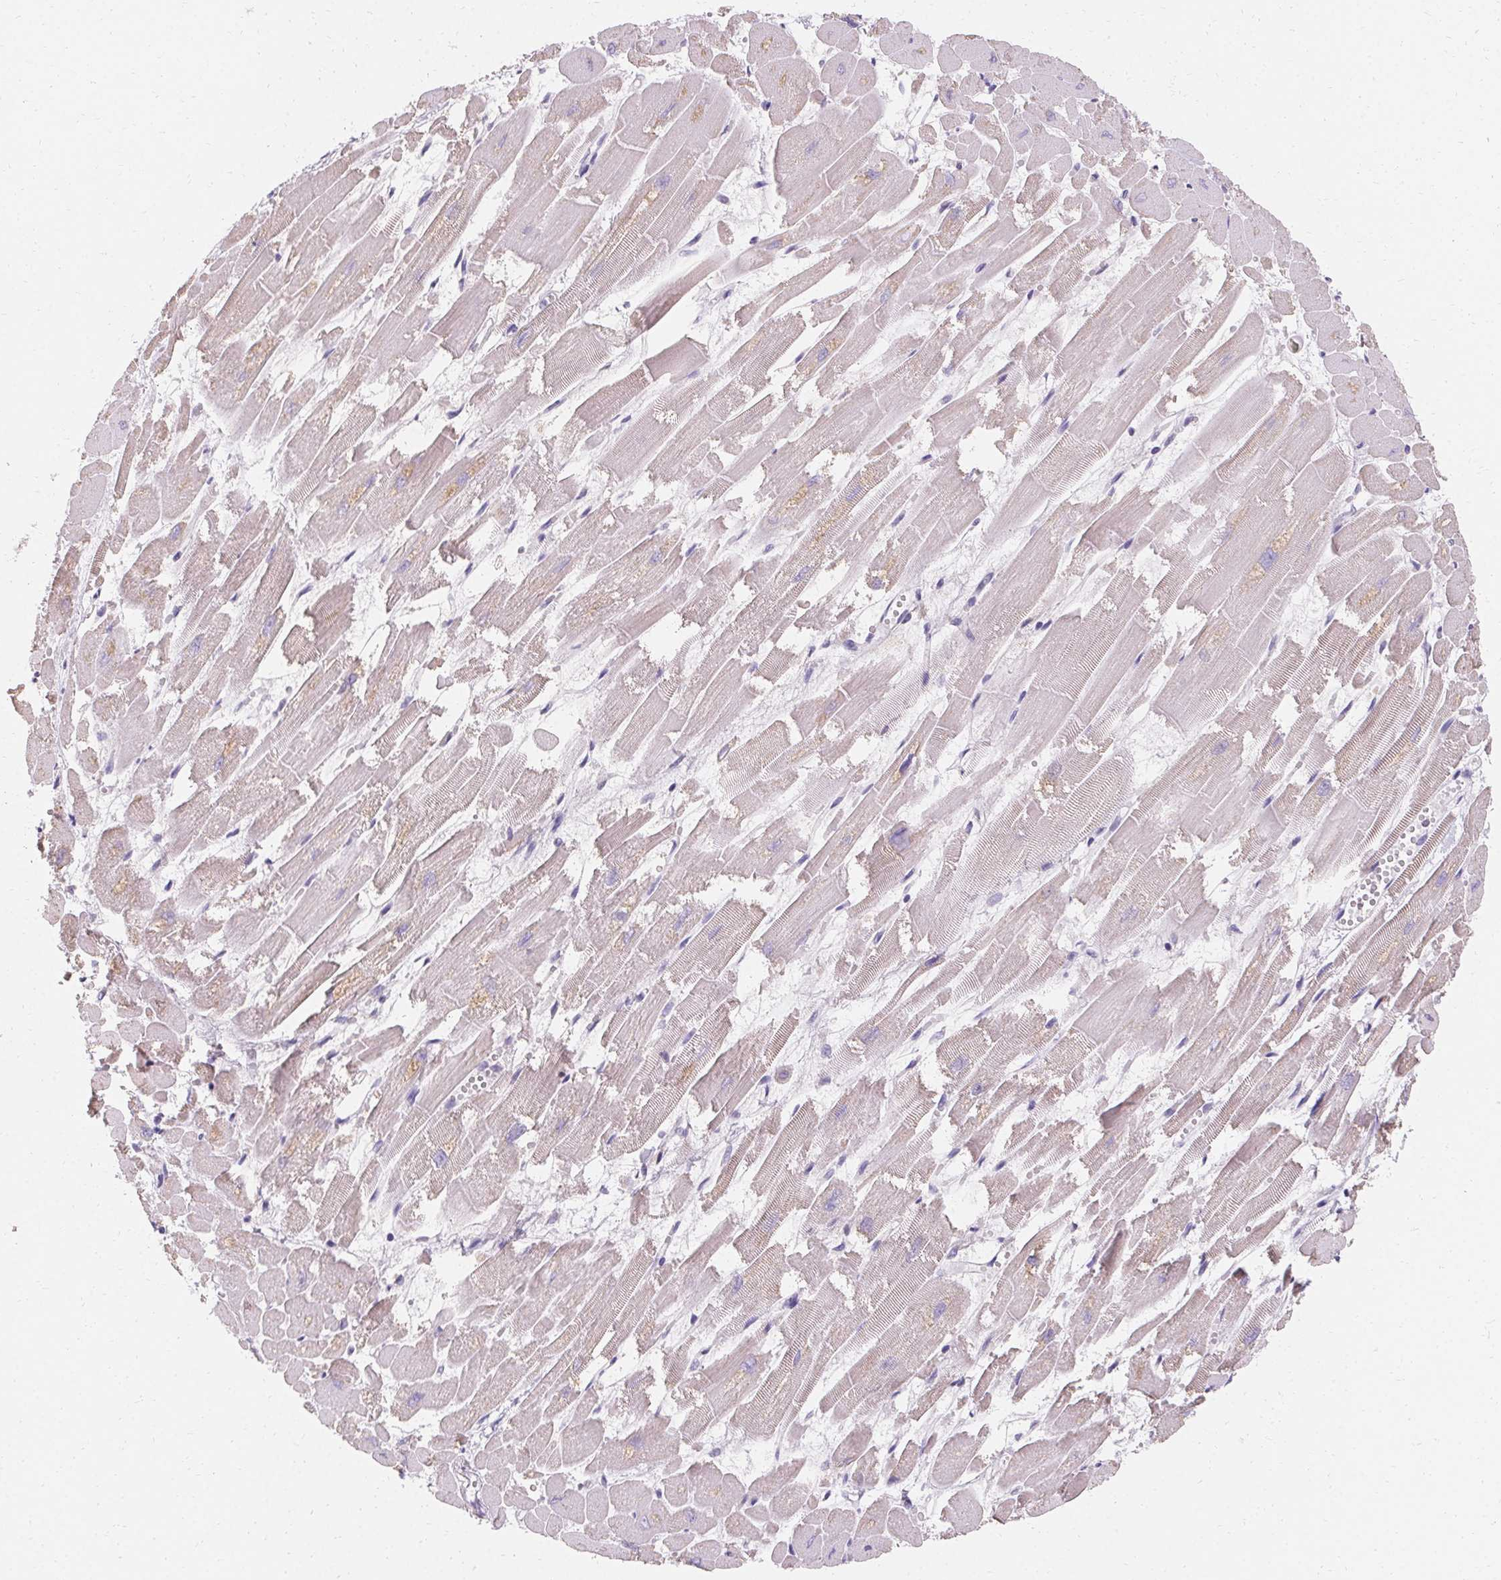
{"staining": {"intensity": "weak", "quantity": "<25%", "location": "cytoplasmic/membranous"}, "tissue": "heart muscle", "cell_type": "Cardiomyocytes", "image_type": "normal", "snomed": [{"axis": "morphology", "description": "Normal tissue, NOS"}, {"axis": "topography", "description": "Heart"}], "caption": "Protein analysis of benign heart muscle displays no significant staining in cardiomyocytes.", "gene": "ASGR2", "patient": {"sex": "female", "age": 52}}